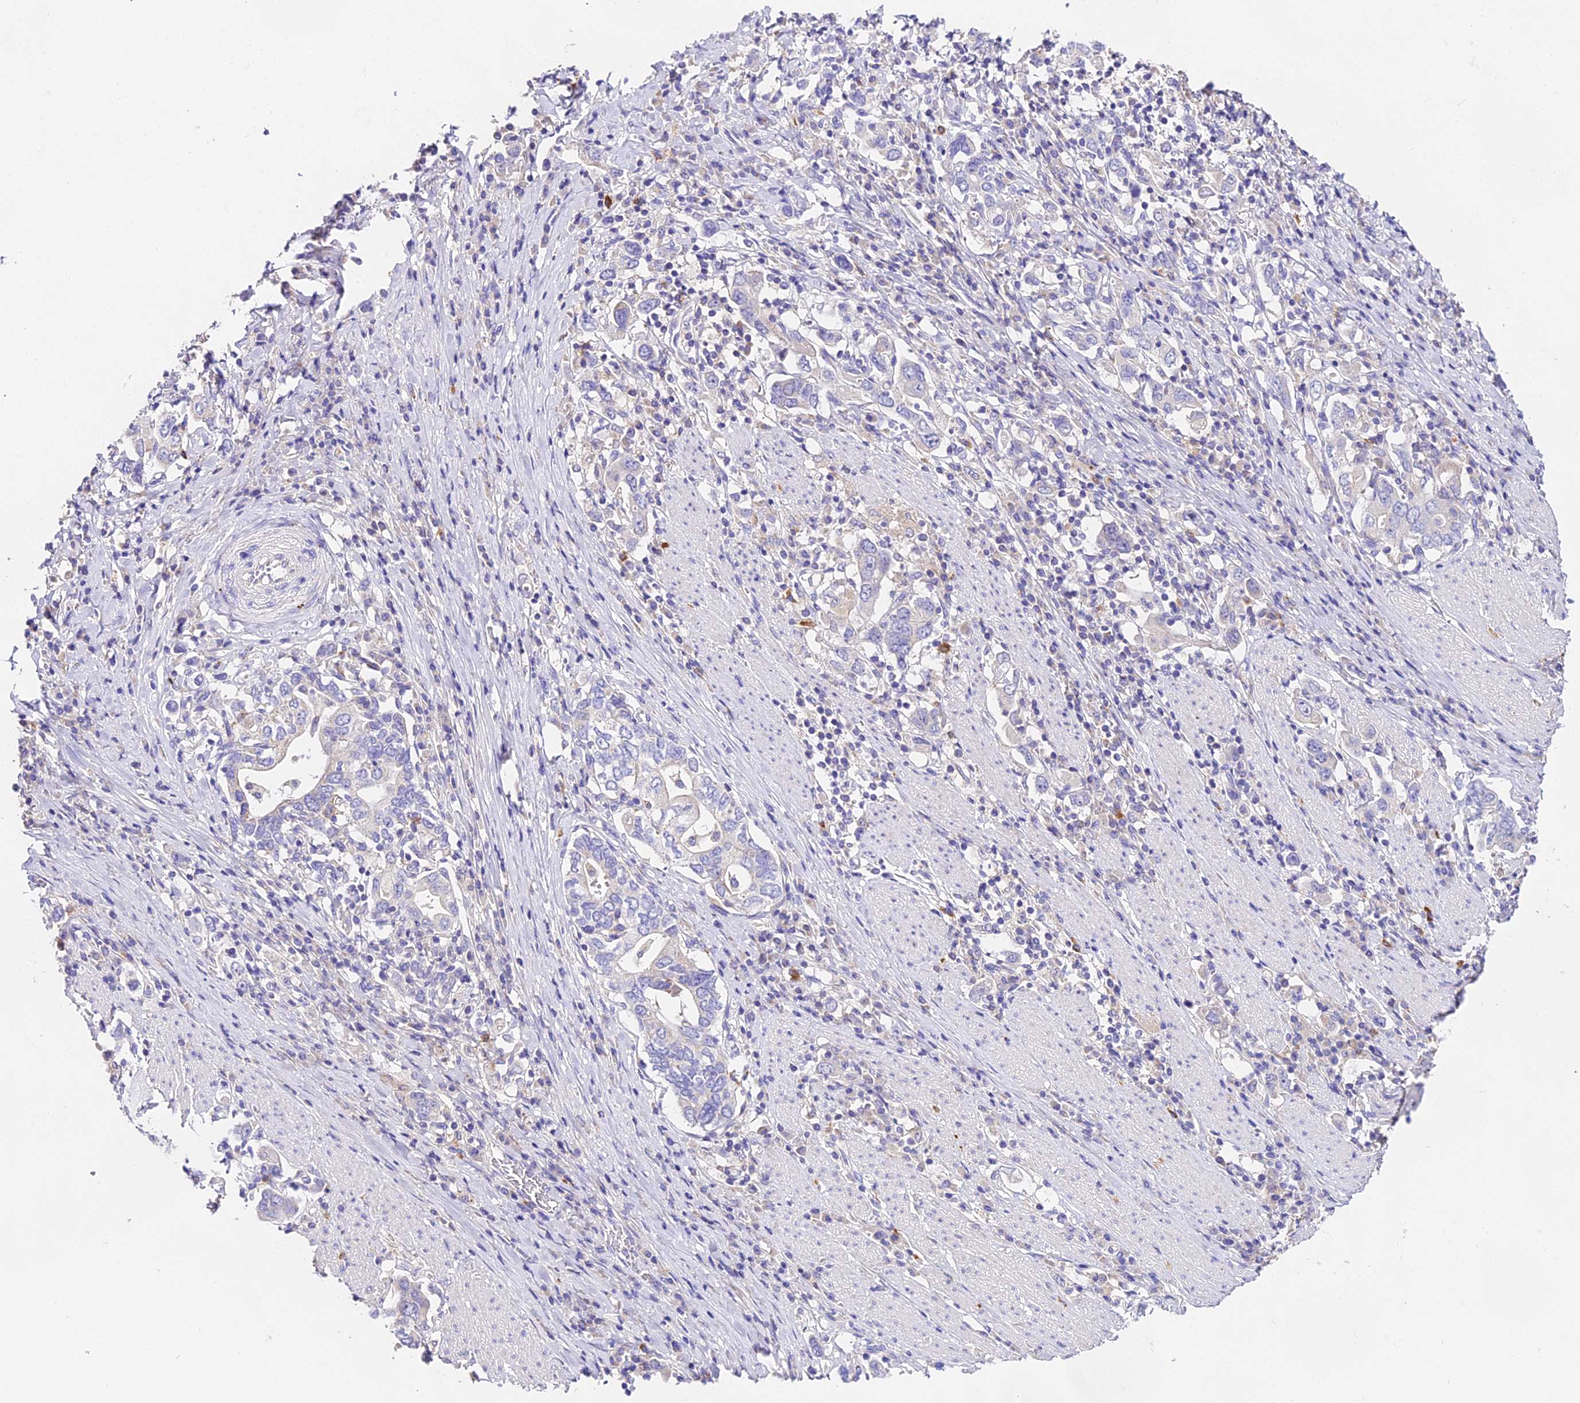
{"staining": {"intensity": "negative", "quantity": "none", "location": "none"}, "tissue": "stomach cancer", "cell_type": "Tumor cells", "image_type": "cancer", "snomed": [{"axis": "morphology", "description": "Adenocarcinoma, NOS"}, {"axis": "topography", "description": "Stomach, upper"}, {"axis": "topography", "description": "Stomach"}], "caption": "Immunohistochemistry (IHC) micrograph of neoplastic tissue: human stomach adenocarcinoma stained with DAB shows no significant protein positivity in tumor cells.", "gene": "LYPD6", "patient": {"sex": "male", "age": 62}}